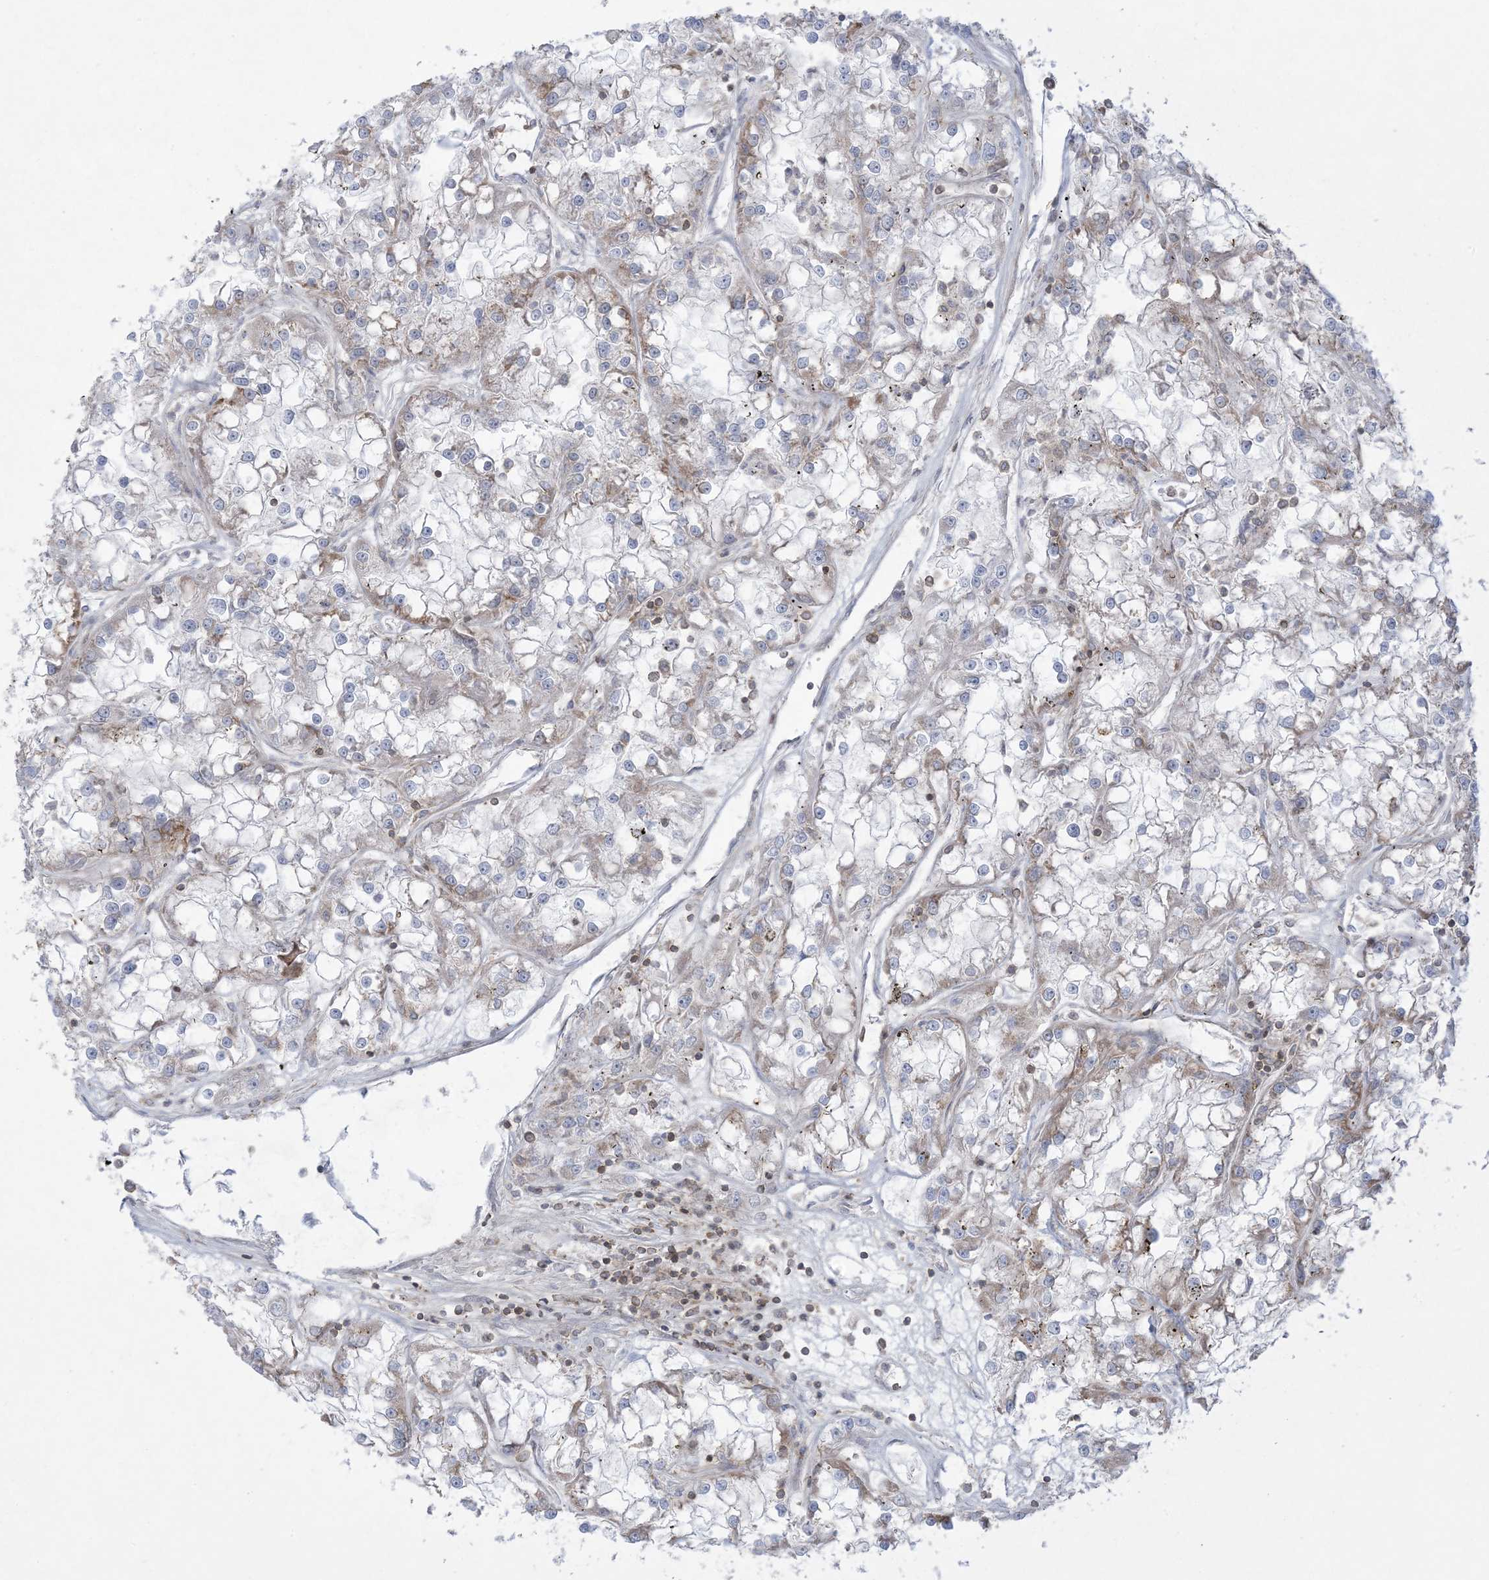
{"staining": {"intensity": "weak", "quantity": "<25%", "location": "cytoplasmic/membranous"}, "tissue": "renal cancer", "cell_type": "Tumor cells", "image_type": "cancer", "snomed": [{"axis": "morphology", "description": "Adenocarcinoma, NOS"}, {"axis": "topography", "description": "Kidney"}], "caption": "Tumor cells are negative for brown protein staining in adenocarcinoma (renal).", "gene": "ARHGAP30", "patient": {"sex": "female", "age": 52}}